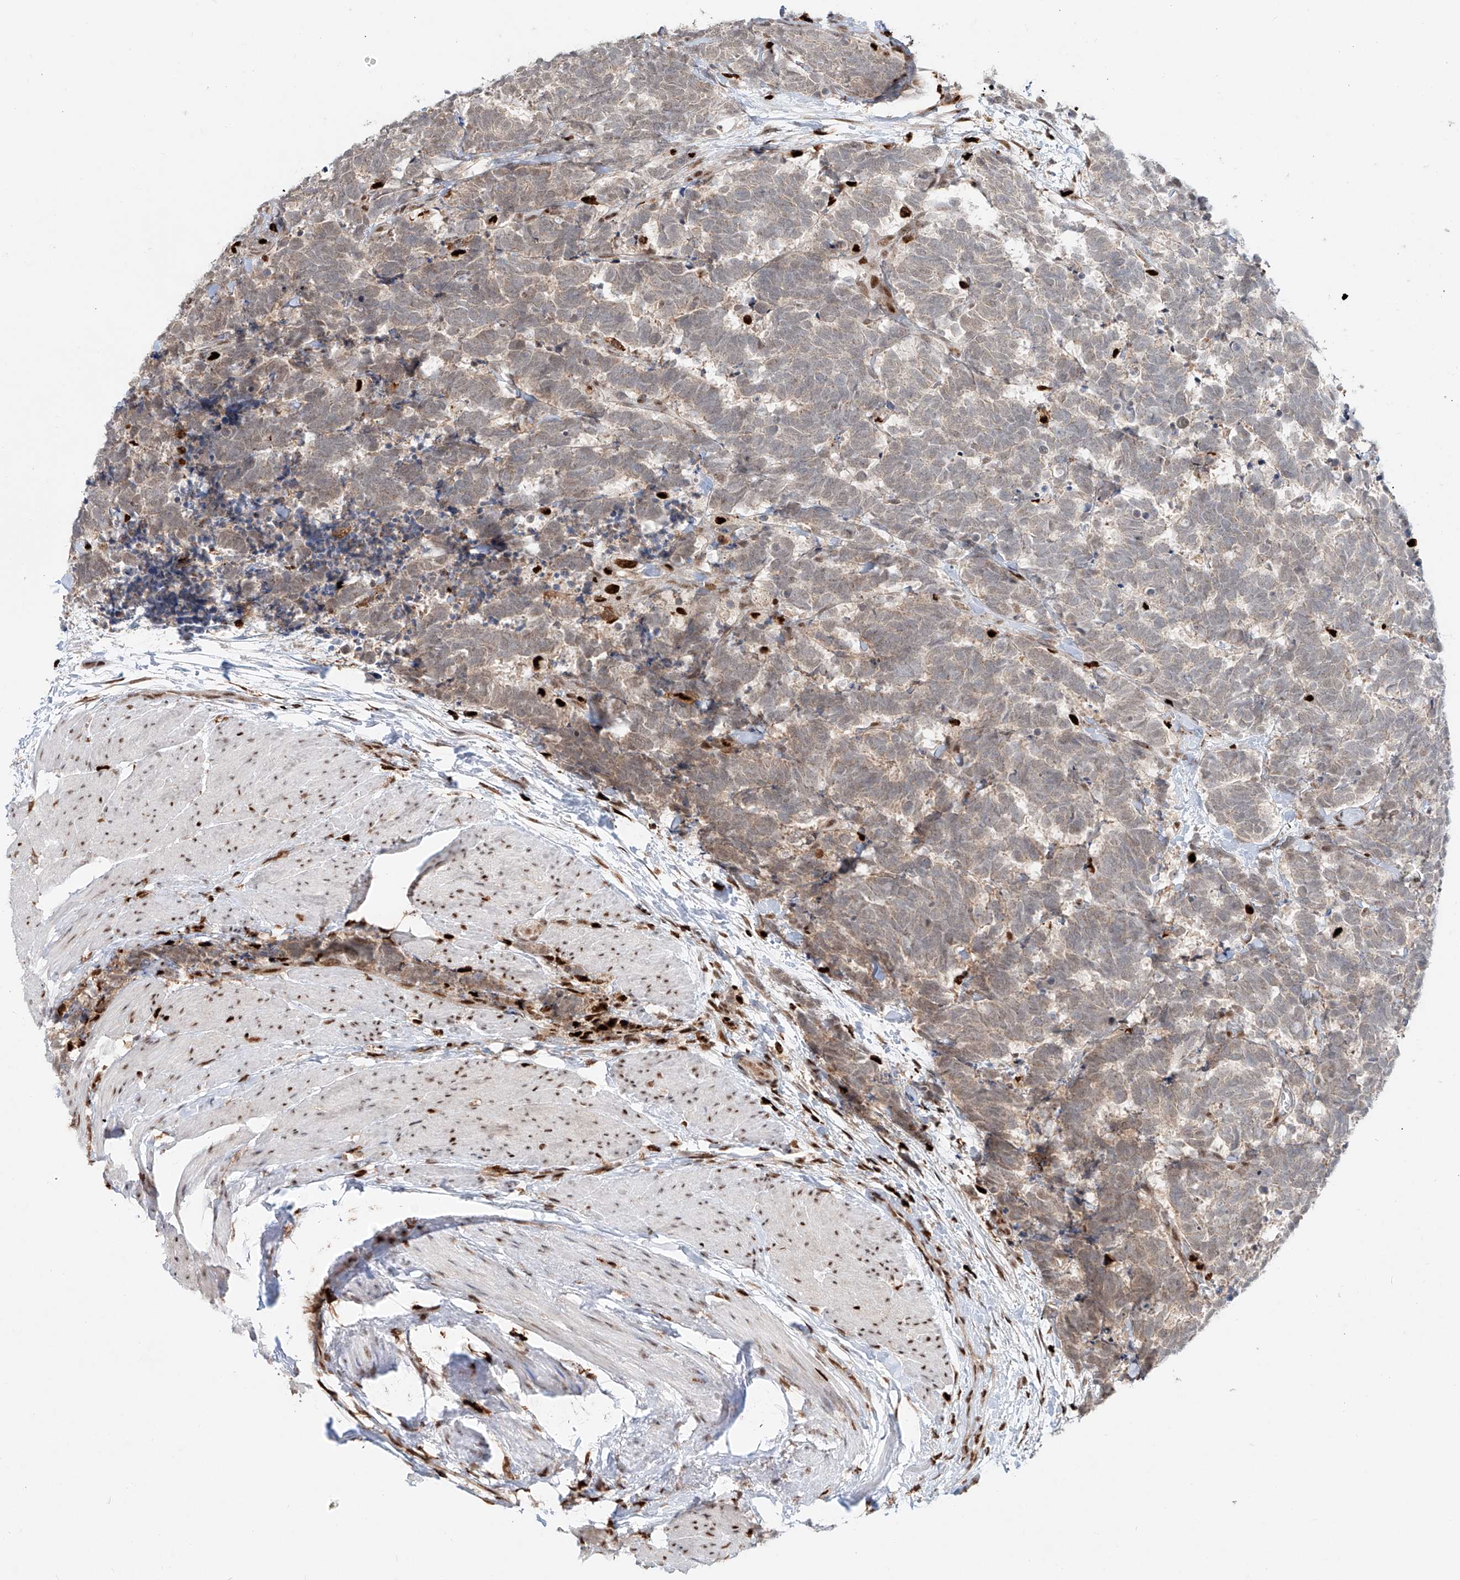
{"staining": {"intensity": "weak", "quantity": "25%-75%", "location": "cytoplasmic/membranous,nuclear"}, "tissue": "carcinoid", "cell_type": "Tumor cells", "image_type": "cancer", "snomed": [{"axis": "morphology", "description": "Carcinoma, NOS"}, {"axis": "morphology", "description": "Carcinoid, malignant, NOS"}, {"axis": "topography", "description": "Urinary bladder"}], "caption": "Carcinoid stained for a protein displays weak cytoplasmic/membranous and nuclear positivity in tumor cells. (brown staining indicates protein expression, while blue staining denotes nuclei).", "gene": "DZIP1L", "patient": {"sex": "male", "age": 57}}